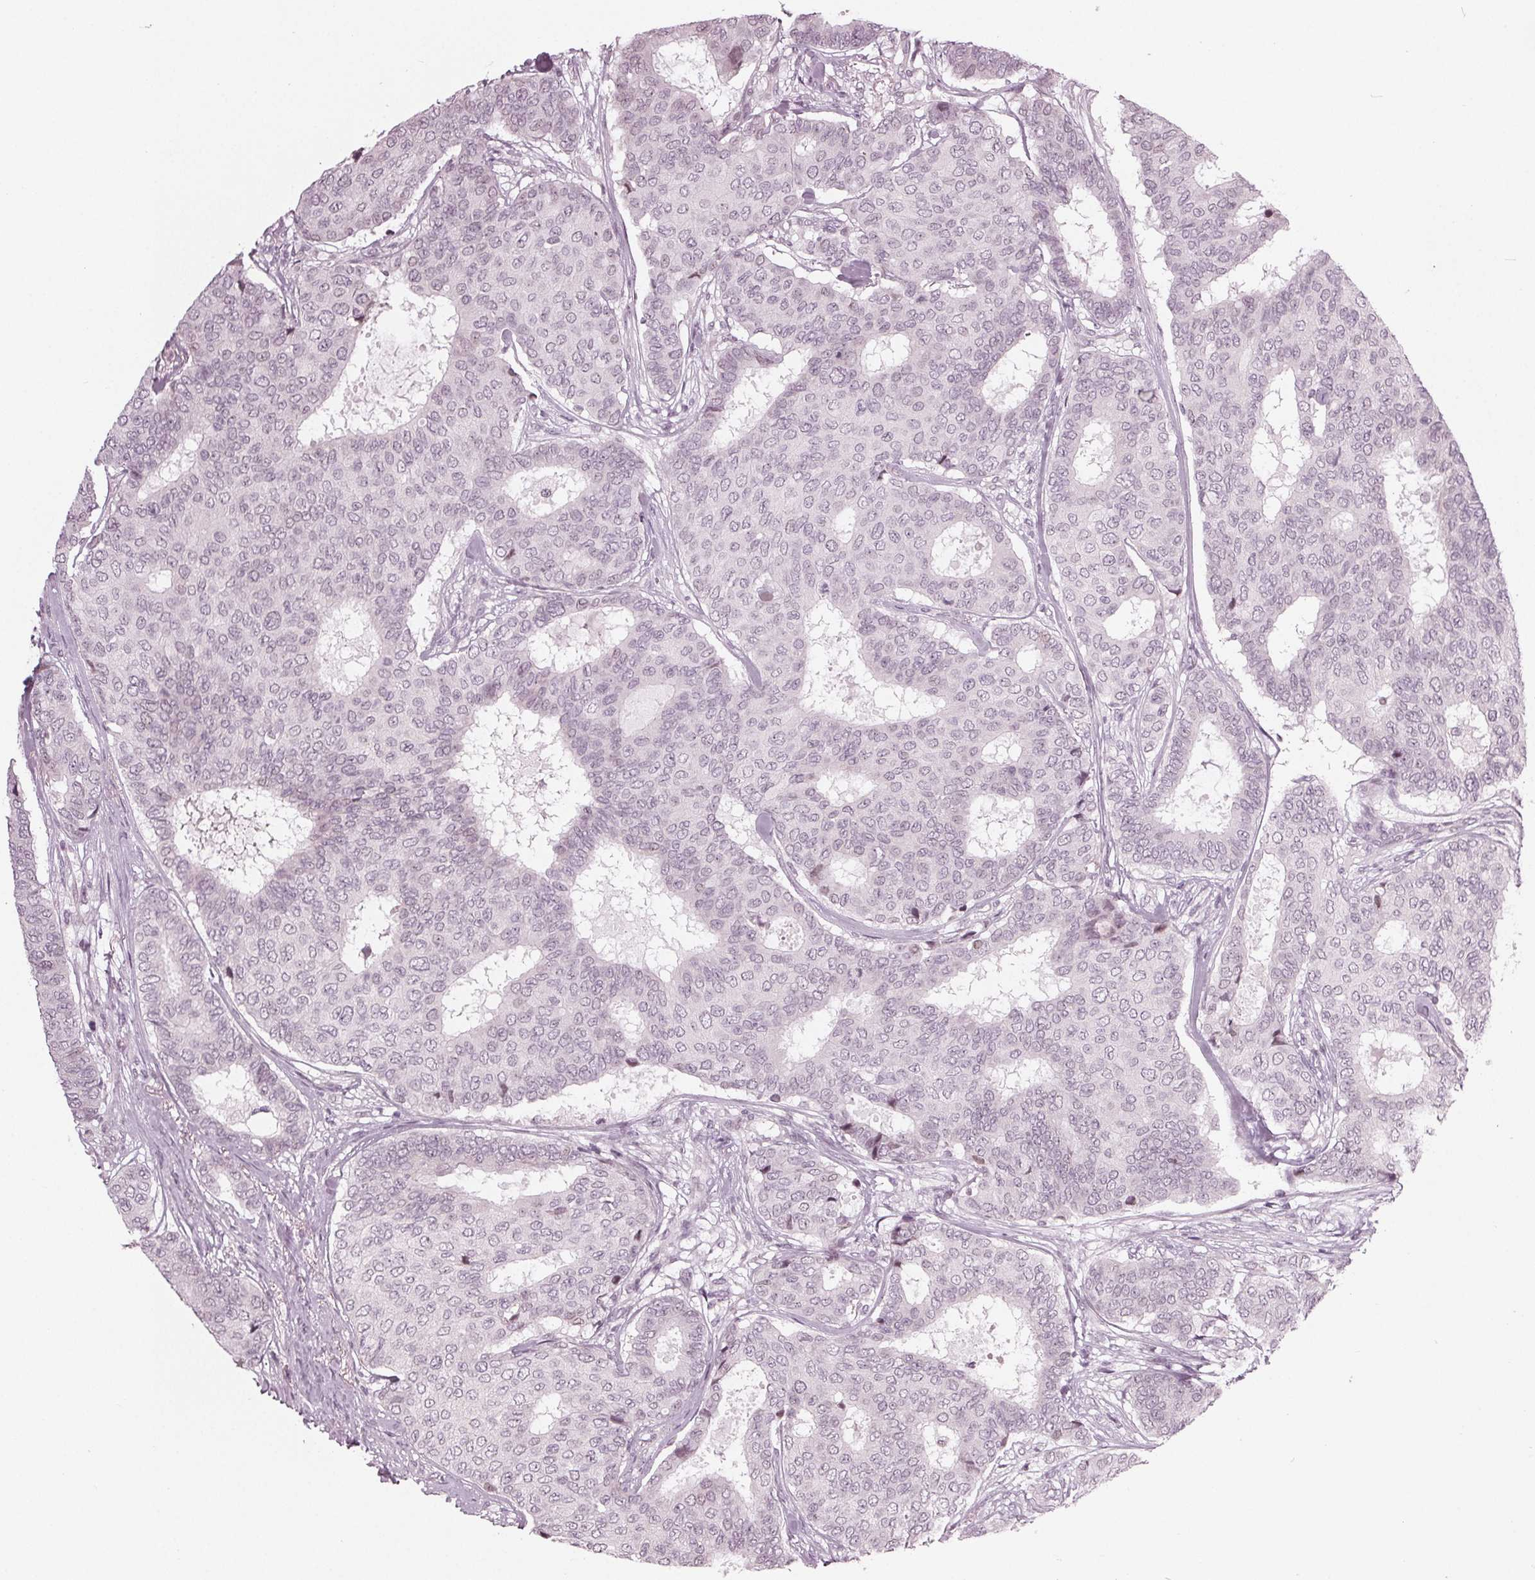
{"staining": {"intensity": "negative", "quantity": "none", "location": "none"}, "tissue": "breast cancer", "cell_type": "Tumor cells", "image_type": "cancer", "snomed": [{"axis": "morphology", "description": "Duct carcinoma"}, {"axis": "topography", "description": "Breast"}], "caption": "Immunohistochemistry (IHC) of breast invasive ductal carcinoma exhibits no expression in tumor cells.", "gene": "ADPRHL1", "patient": {"sex": "female", "age": 75}}